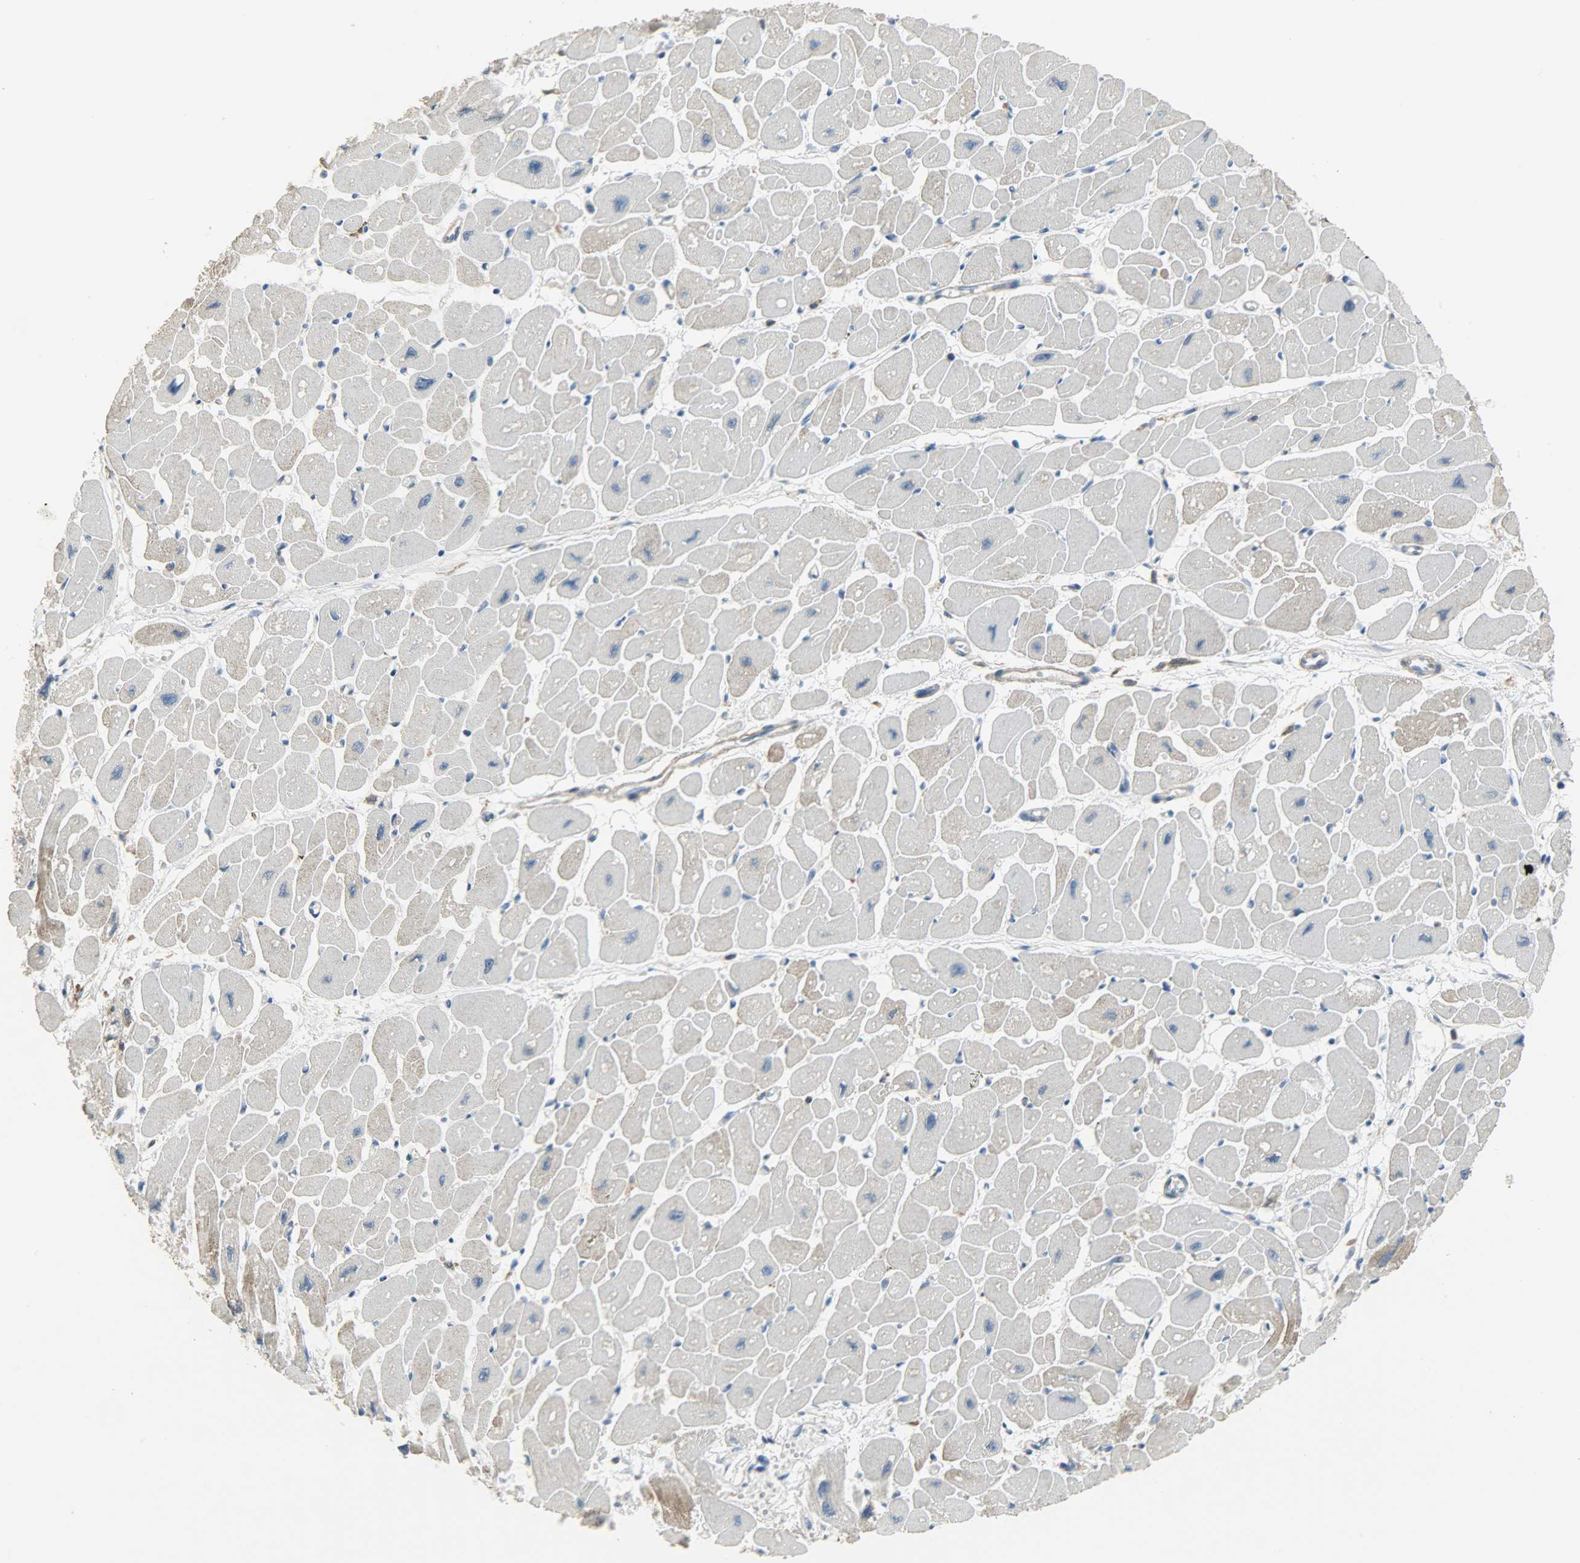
{"staining": {"intensity": "negative", "quantity": "none", "location": "none"}, "tissue": "heart muscle", "cell_type": "Cardiomyocytes", "image_type": "normal", "snomed": [{"axis": "morphology", "description": "Normal tissue, NOS"}, {"axis": "topography", "description": "Heart"}], "caption": "Protein analysis of unremarkable heart muscle reveals no significant positivity in cardiomyocytes.", "gene": "DNAJA4", "patient": {"sex": "female", "age": 54}}